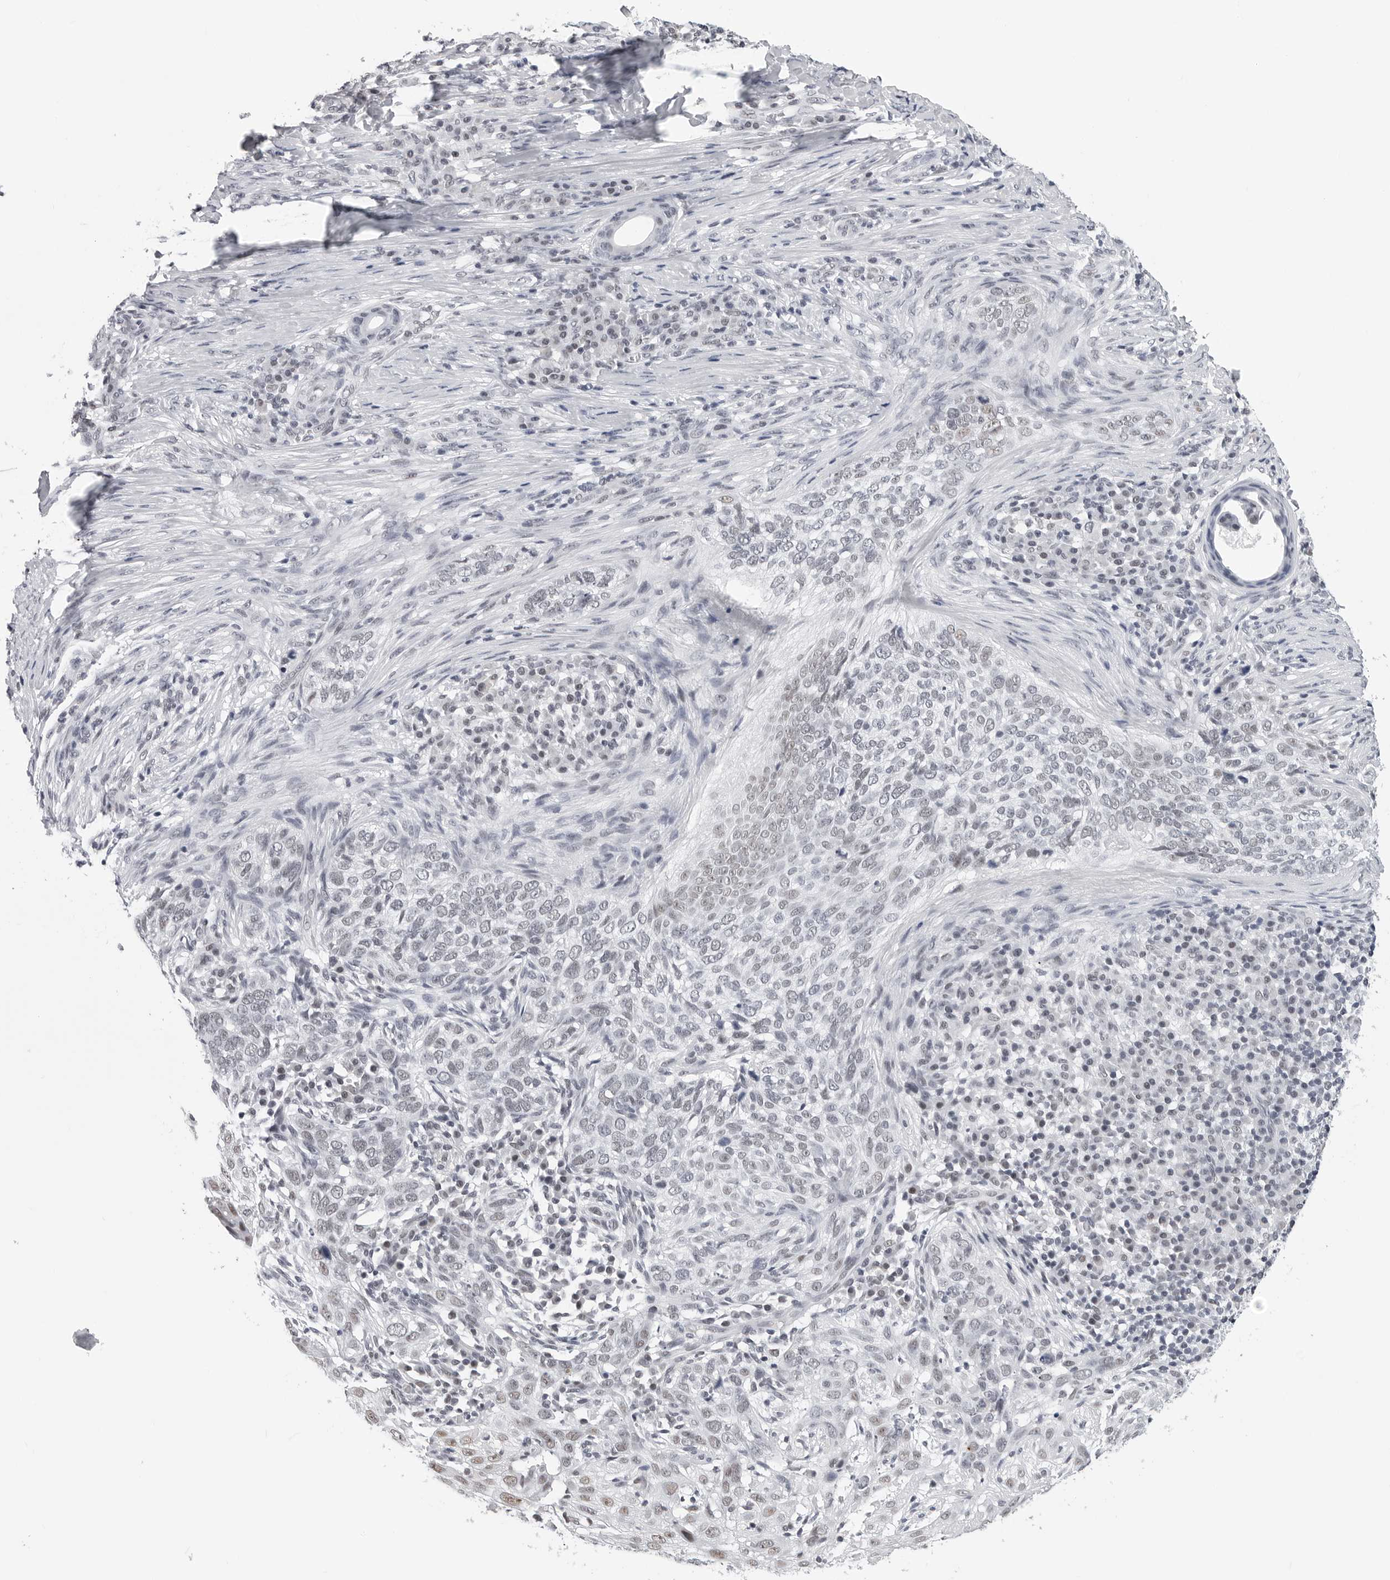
{"staining": {"intensity": "moderate", "quantity": "<25%", "location": "nuclear"}, "tissue": "skin cancer", "cell_type": "Tumor cells", "image_type": "cancer", "snomed": [{"axis": "morphology", "description": "Basal cell carcinoma"}, {"axis": "topography", "description": "Skin"}], "caption": "This is an image of IHC staining of skin basal cell carcinoma, which shows moderate positivity in the nuclear of tumor cells.", "gene": "SF3B4", "patient": {"sex": "female", "age": 64}}